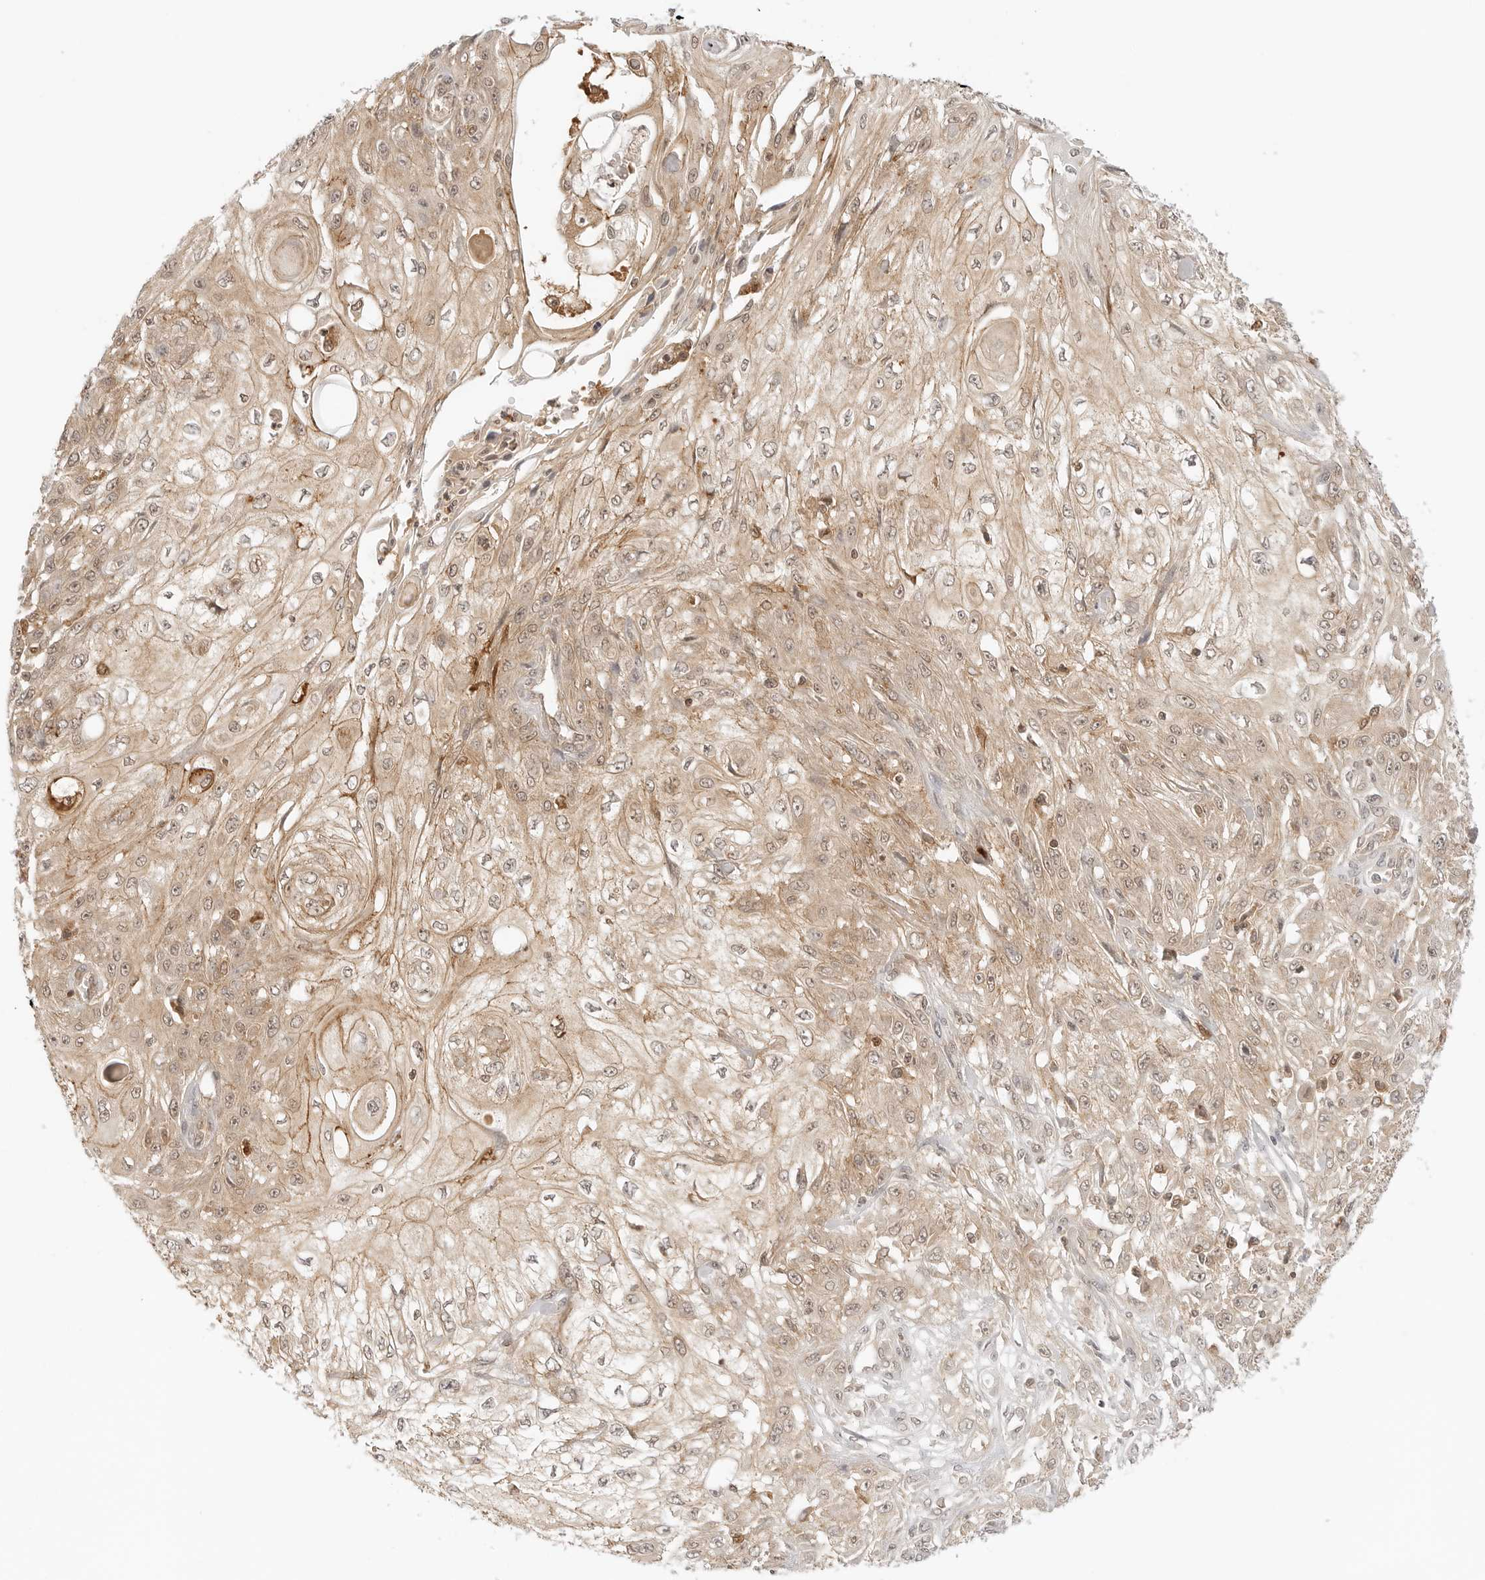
{"staining": {"intensity": "weak", "quantity": ">75%", "location": "cytoplasmic/membranous"}, "tissue": "skin cancer", "cell_type": "Tumor cells", "image_type": "cancer", "snomed": [{"axis": "morphology", "description": "Squamous cell carcinoma, NOS"}, {"axis": "morphology", "description": "Squamous cell carcinoma, metastatic, NOS"}, {"axis": "topography", "description": "Skin"}, {"axis": "topography", "description": "Lymph node"}], "caption": "IHC staining of skin cancer, which shows low levels of weak cytoplasmic/membranous positivity in approximately >75% of tumor cells indicating weak cytoplasmic/membranous protein positivity. The staining was performed using DAB (brown) for protein detection and nuclei were counterstained in hematoxylin (blue).", "gene": "EPHA1", "patient": {"sex": "male", "age": 75}}